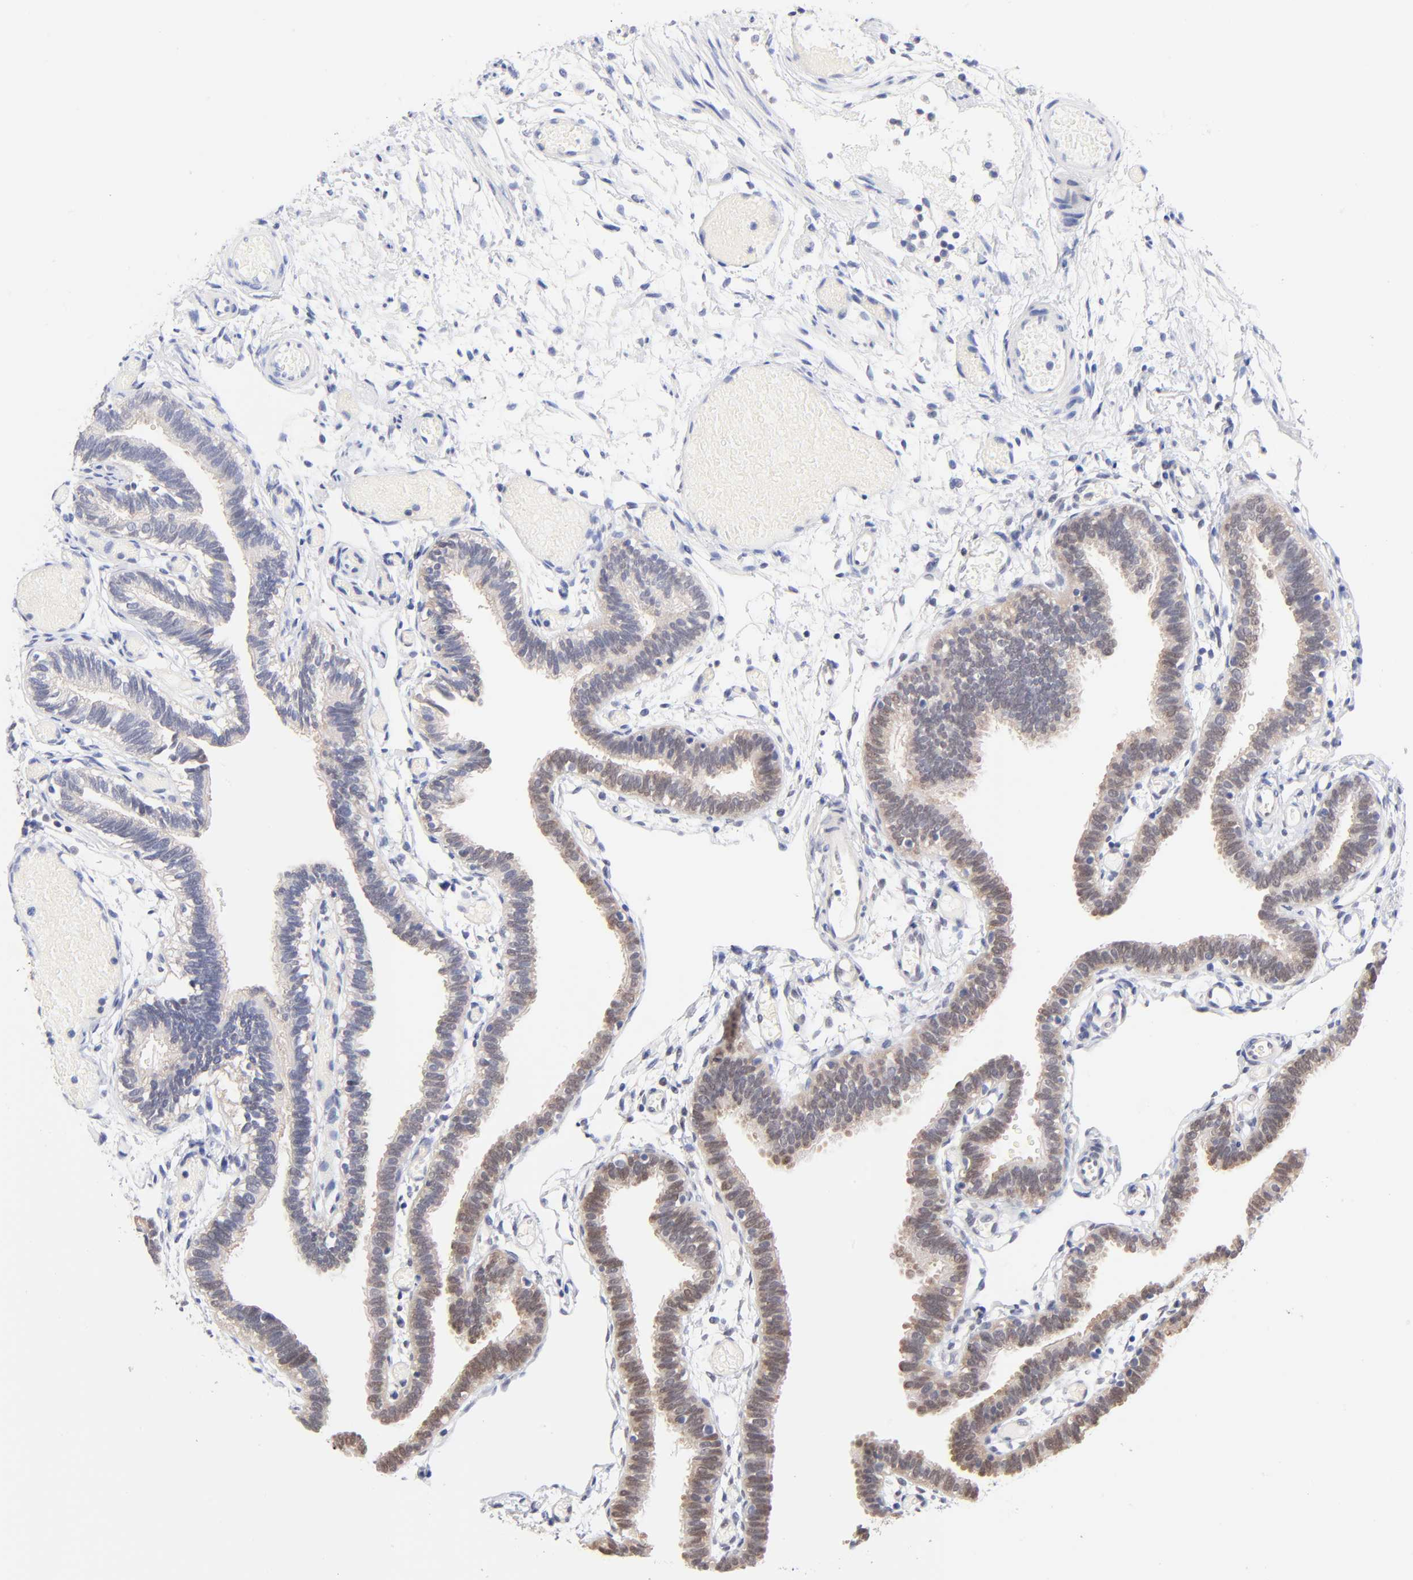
{"staining": {"intensity": "weak", "quantity": "<25%", "location": "cytoplasmic/membranous,nuclear"}, "tissue": "fallopian tube", "cell_type": "Glandular cells", "image_type": "normal", "snomed": [{"axis": "morphology", "description": "Normal tissue, NOS"}, {"axis": "topography", "description": "Fallopian tube"}], "caption": "Immunohistochemical staining of normal human fallopian tube reveals no significant staining in glandular cells.", "gene": "TXNL1", "patient": {"sex": "female", "age": 29}}